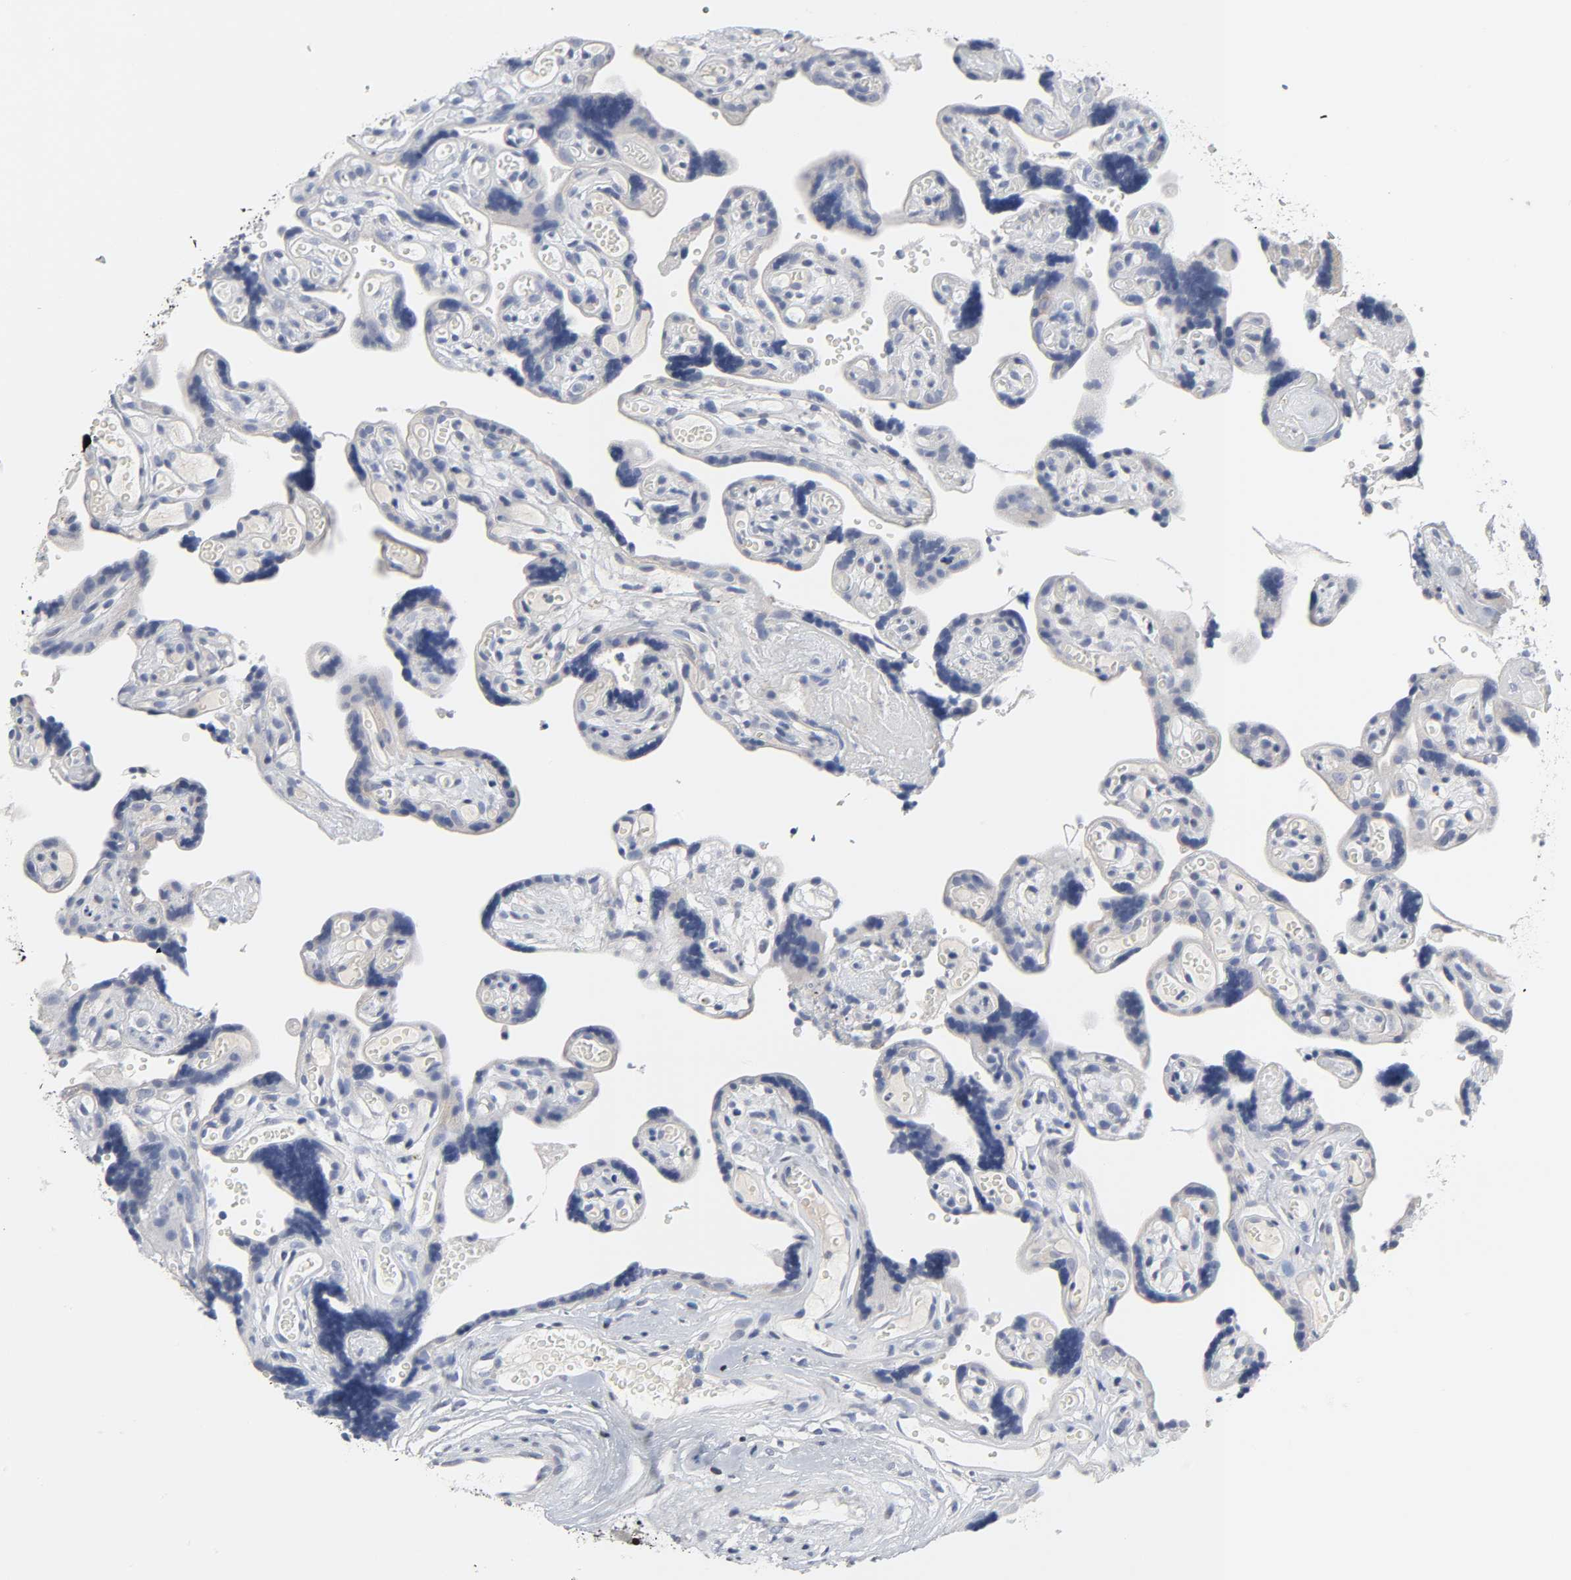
{"staining": {"intensity": "negative", "quantity": "none", "location": "none"}, "tissue": "placenta", "cell_type": "Decidual cells", "image_type": "normal", "snomed": [{"axis": "morphology", "description": "Normal tissue, NOS"}, {"axis": "topography", "description": "Placenta"}], "caption": "High power microscopy image of an IHC image of unremarkable placenta, revealing no significant positivity in decidual cells.", "gene": "SALL2", "patient": {"sex": "female", "age": 30}}